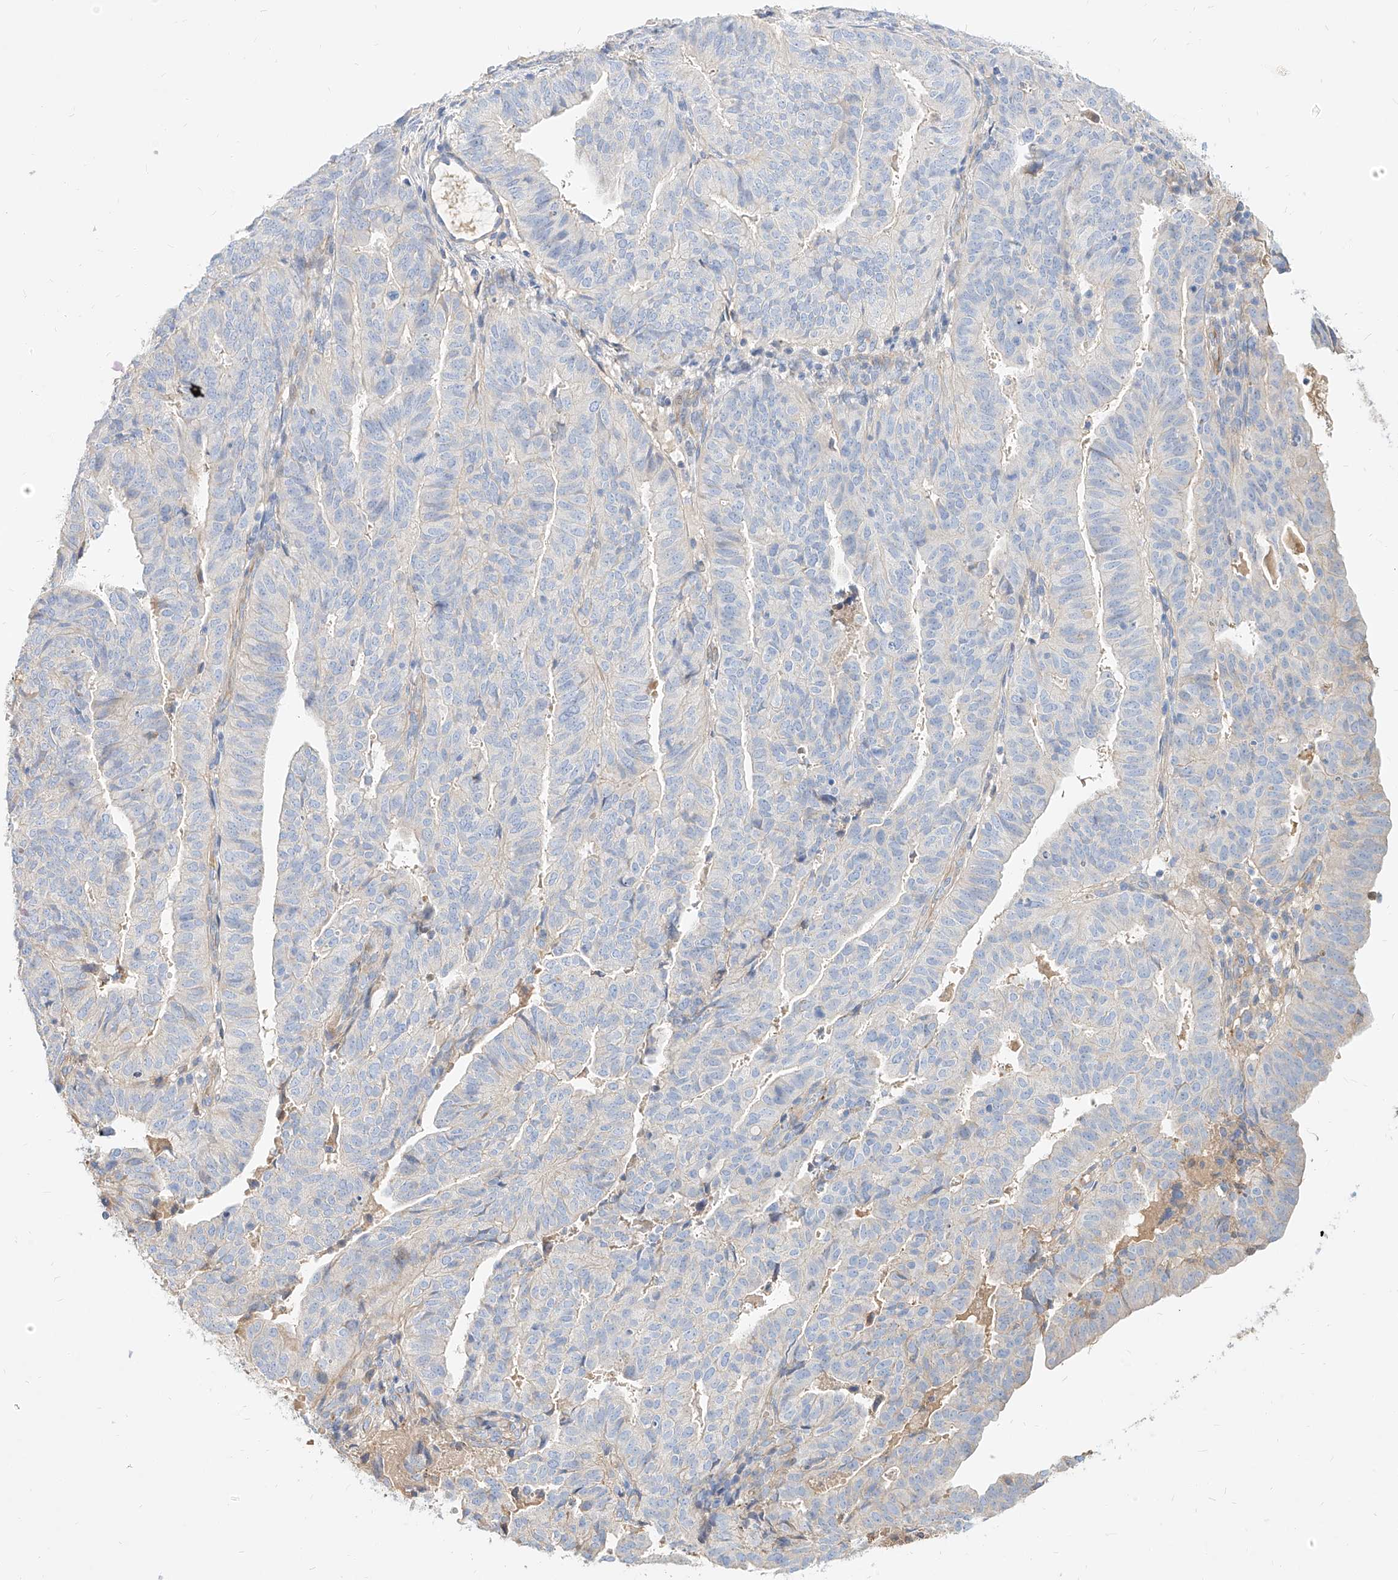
{"staining": {"intensity": "negative", "quantity": "none", "location": "none"}, "tissue": "endometrial cancer", "cell_type": "Tumor cells", "image_type": "cancer", "snomed": [{"axis": "morphology", "description": "Adenocarcinoma, NOS"}, {"axis": "topography", "description": "Uterus"}], "caption": "Immunohistochemistry image of neoplastic tissue: endometrial cancer (adenocarcinoma) stained with DAB (3,3'-diaminobenzidine) exhibits no significant protein staining in tumor cells. Brightfield microscopy of immunohistochemistry stained with DAB (3,3'-diaminobenzidine) (brown) and hematoxylin (blue), captured at high magnification.", "gene": "KCNH5", "patient": {"sex": "female", "age": 77}}